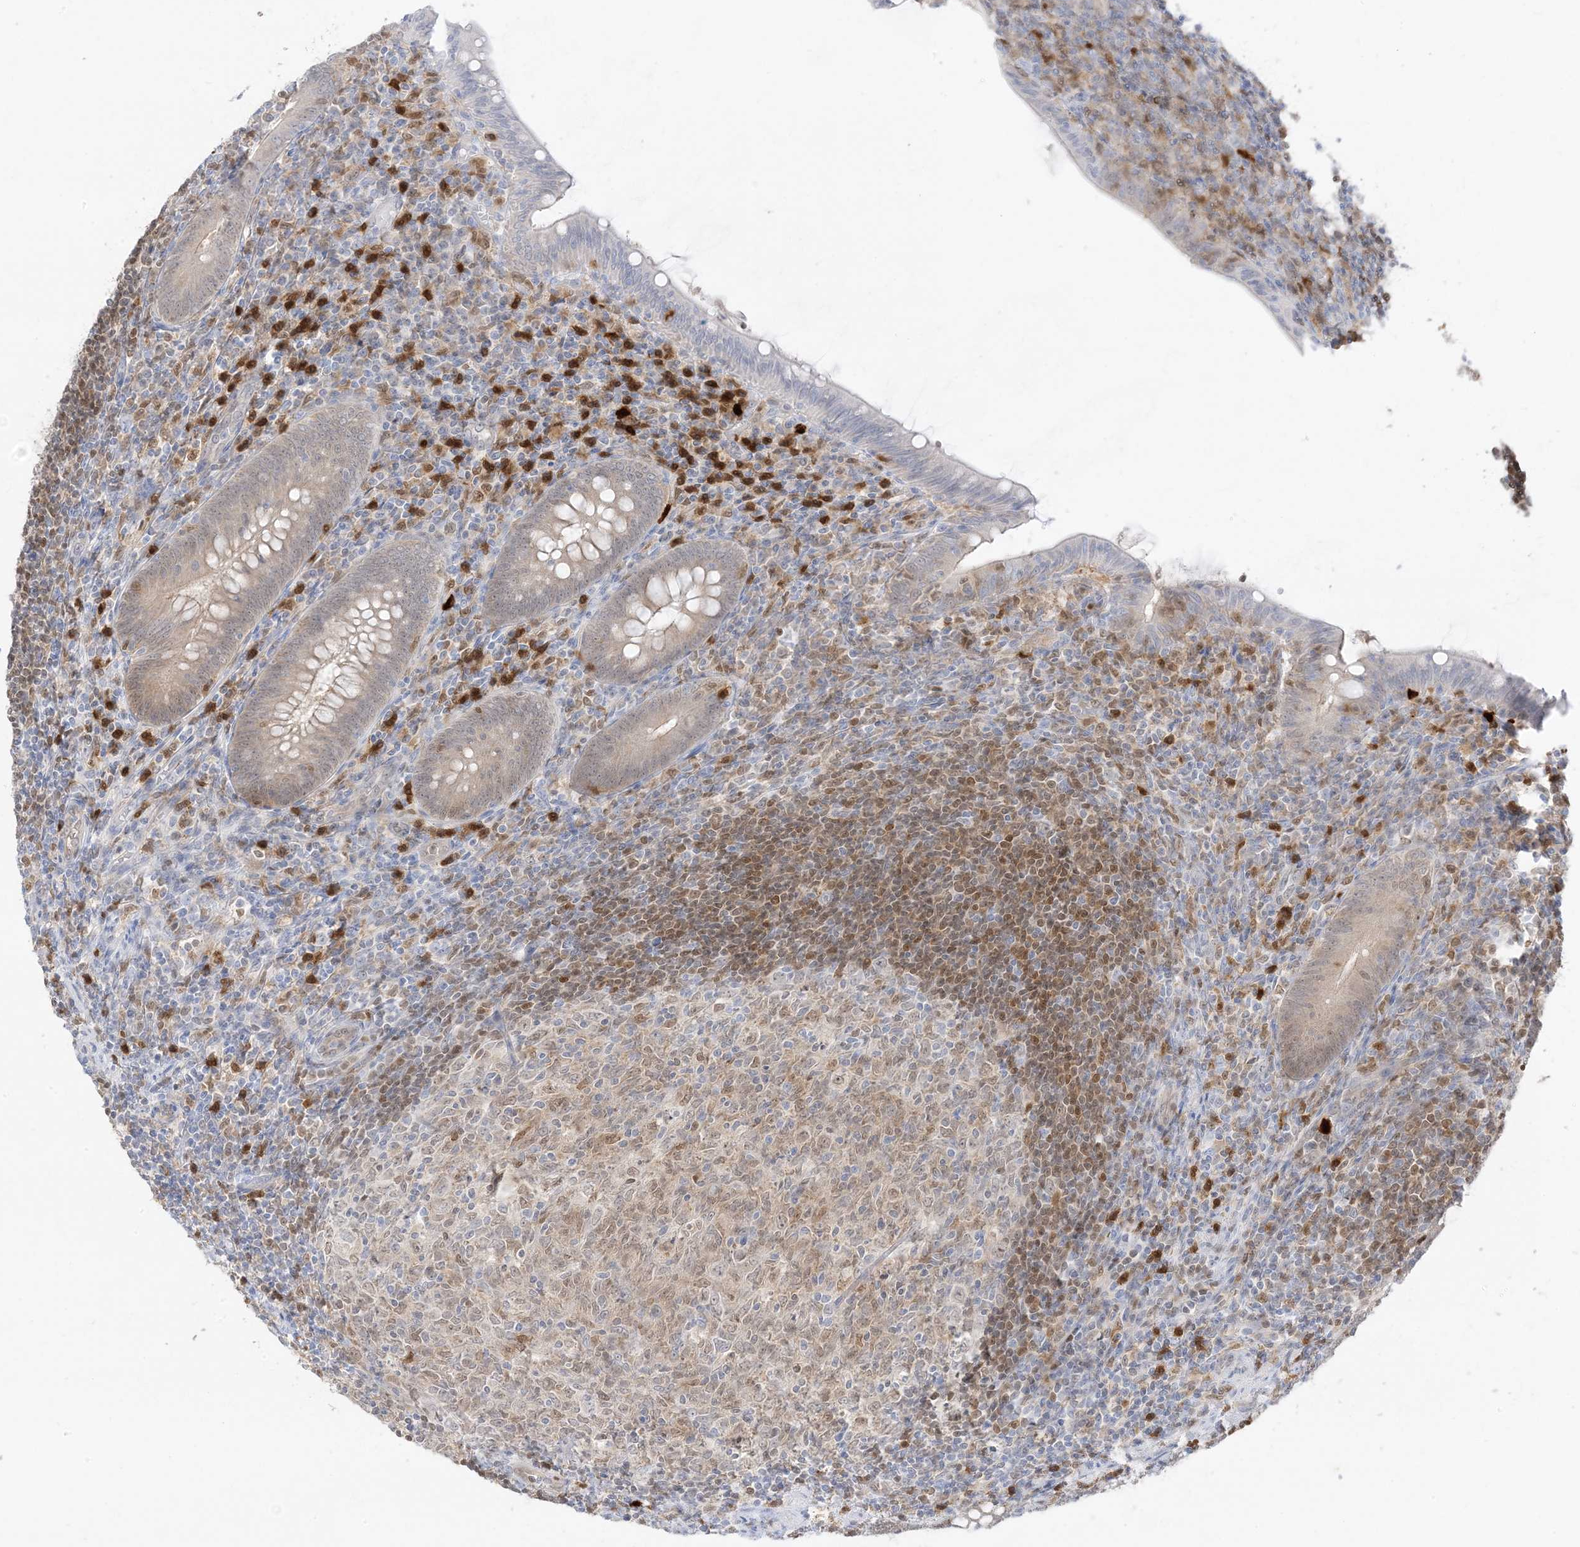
{"staining": {"intensity": "weak", "quantity": "<25%", "location": "cytoplasmic/membranous,nuclear"}, "tissue": "appendix", "cell_type": "Glandular cells", "image_type": "normal", "snomed": [{"axis": "morphology", "description": "Normal tissue, NOS"}, {"axis": "topography", "description": "Appendix"}], "caption": "IHC histopathology image of unremarkable human appendix stained for a protein (brown), which shows no staining in glandular cells.", "gene": "GCA", "patient": {"sex": "male", "age": 14}}